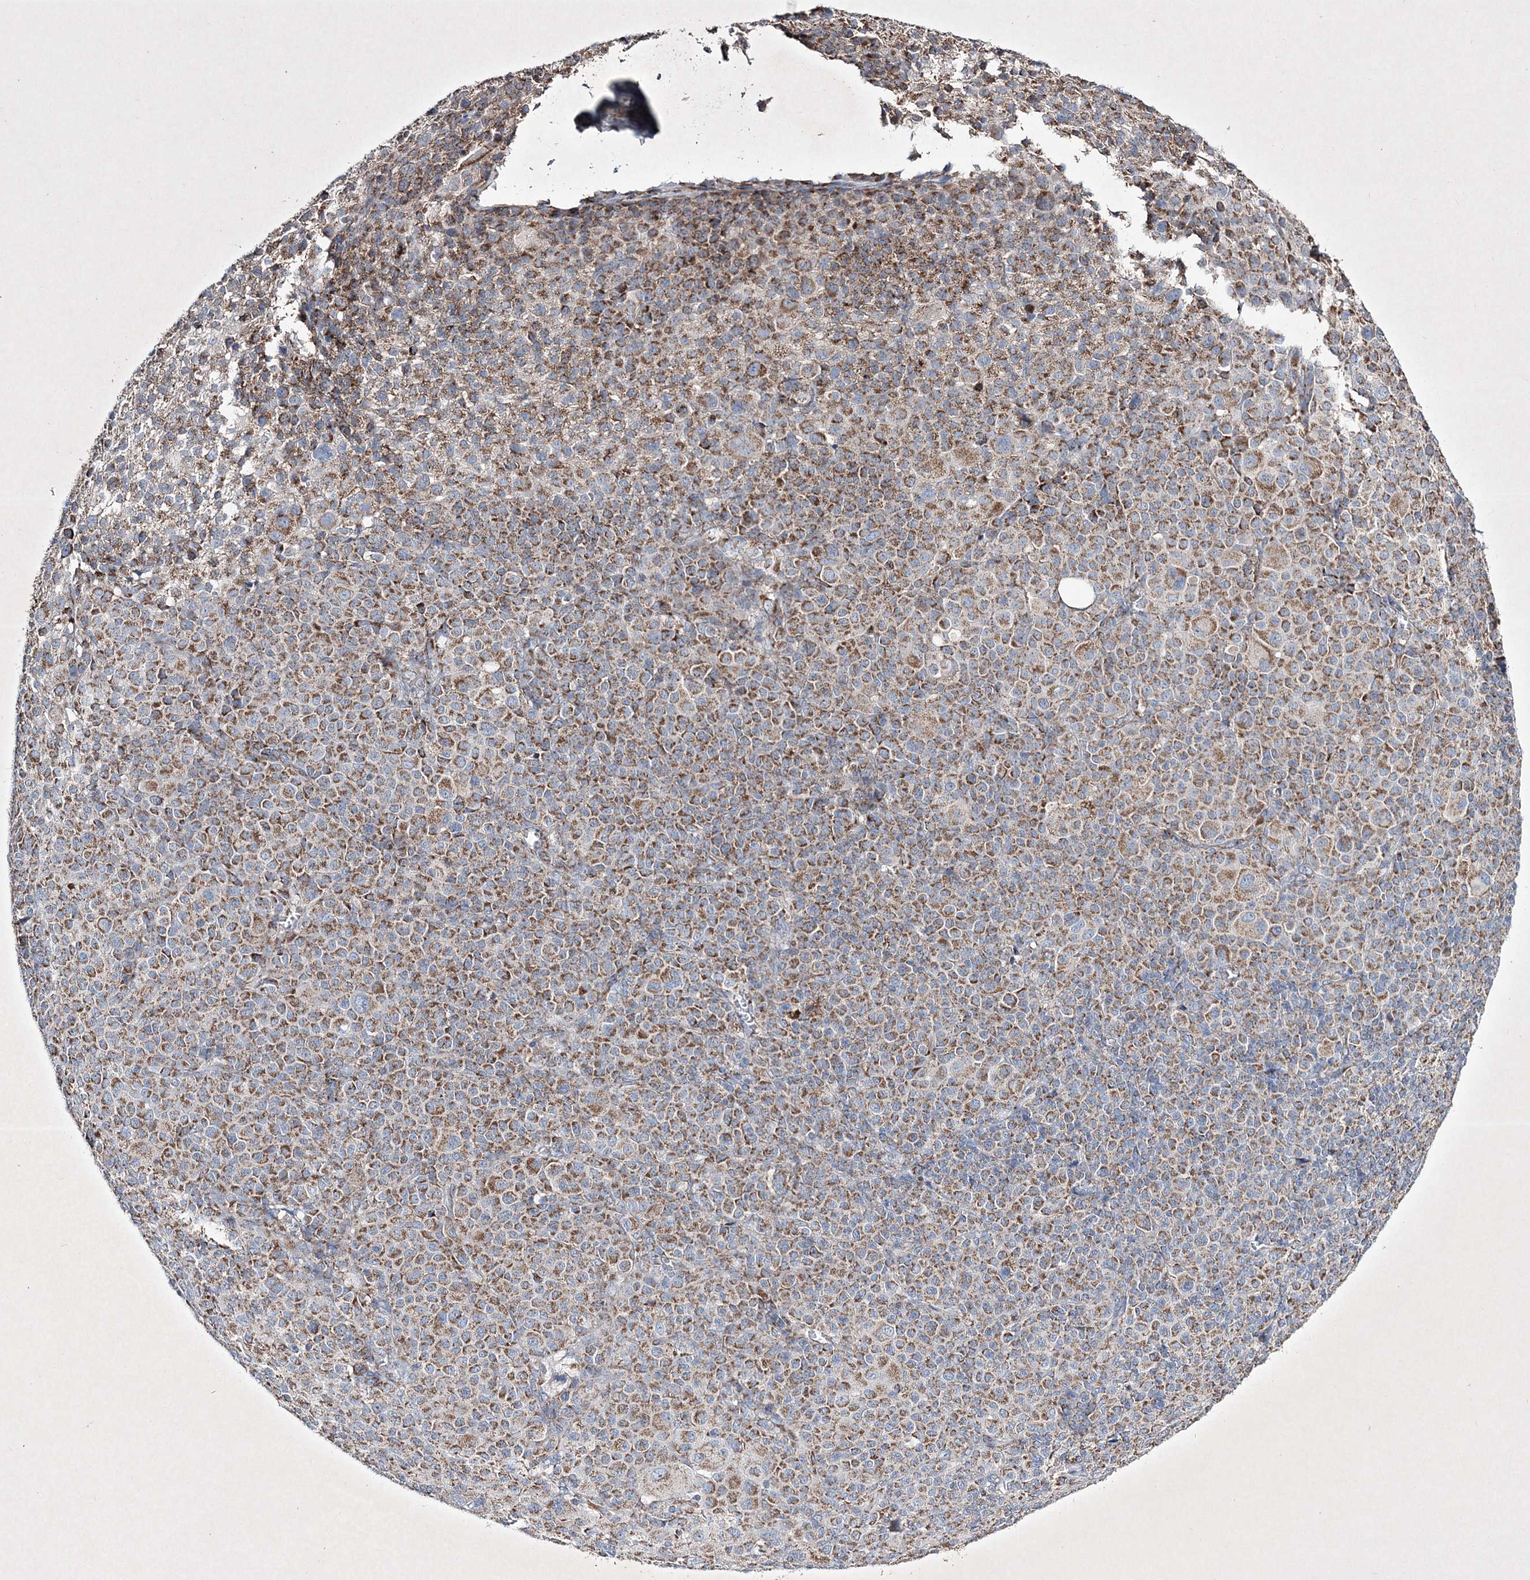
{"staining": {"intensity": "moderate", "quantity": ">75%", "location": "cytoplasmic/membranous"}, "tissue": "melanoma", "cell_type": "Tumor cells", "image_type": "cancer", "snomed": [{"axis": "morphology", "description": "Malignant melanoma, Metastatic site"}, {"axis": "topography", "description": "Skin"}], "caption": "The micrograph shows immunohistochemical staining of melanoma. There is moderate cytoplasmic/membranous expression is identified in about >75% of tumor cells.", "gene": "RICTOR", "patient": {"sex": "female", "age": 74}}